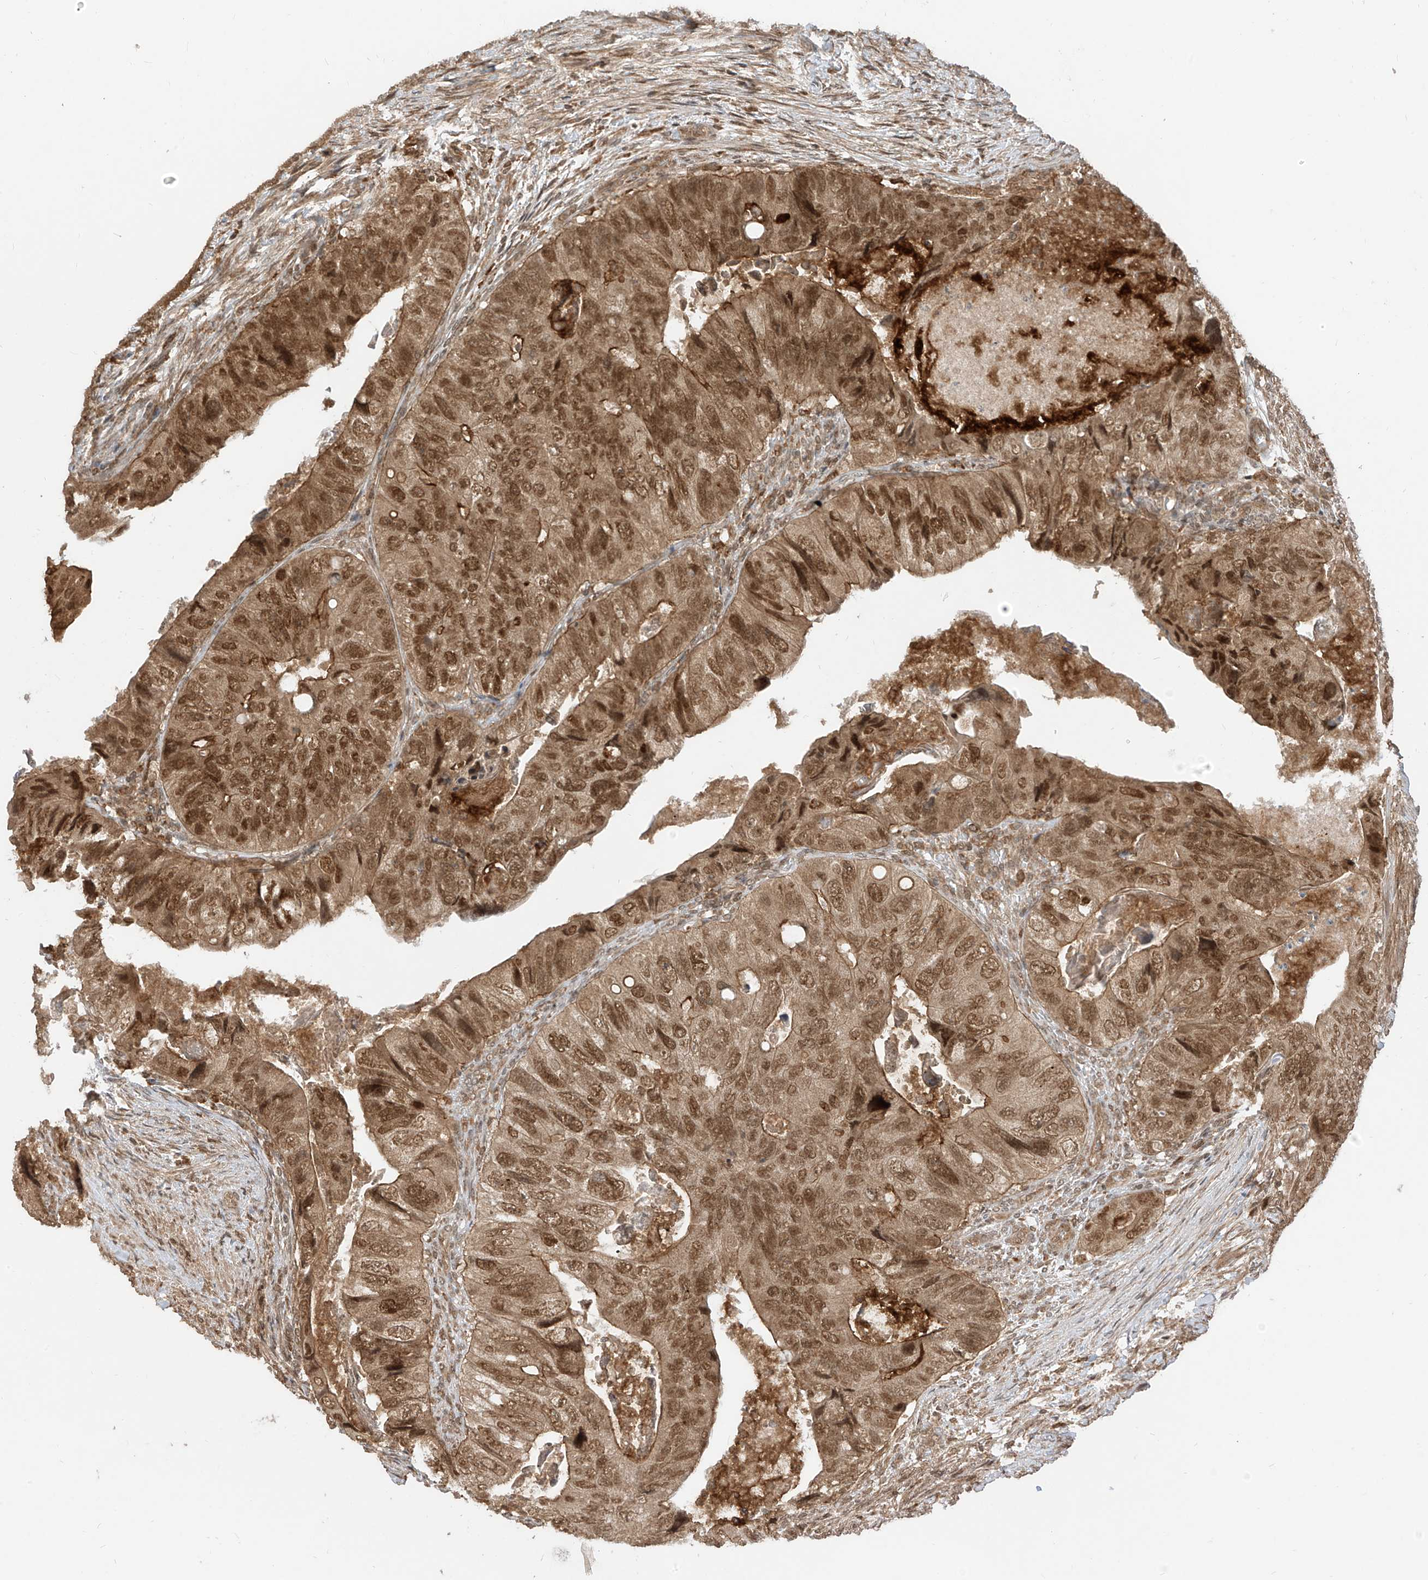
{"staining": {"intensity": "moderate", "quantity": ">75%", "location": "cytoplasmic/membranous,nuclear"}, "tissue": "colorectal cancer", "cell_type": "Tumor cells", "image_type": "cancer", "snomed": [{"axis": "morphology", "description": "Adenocarcinoma, NOS"}, {"axis": "topography", "description": "Rectum"}], "caption": "Brown immunohistochemical staining in adenocarcinoma (colorectal) reveals moderate cytoplasmic/membranous and nuclear expression in about >75% of tumor cells.", "gene": "LCOR", "patient": {"sex": "male", "age": 63}}